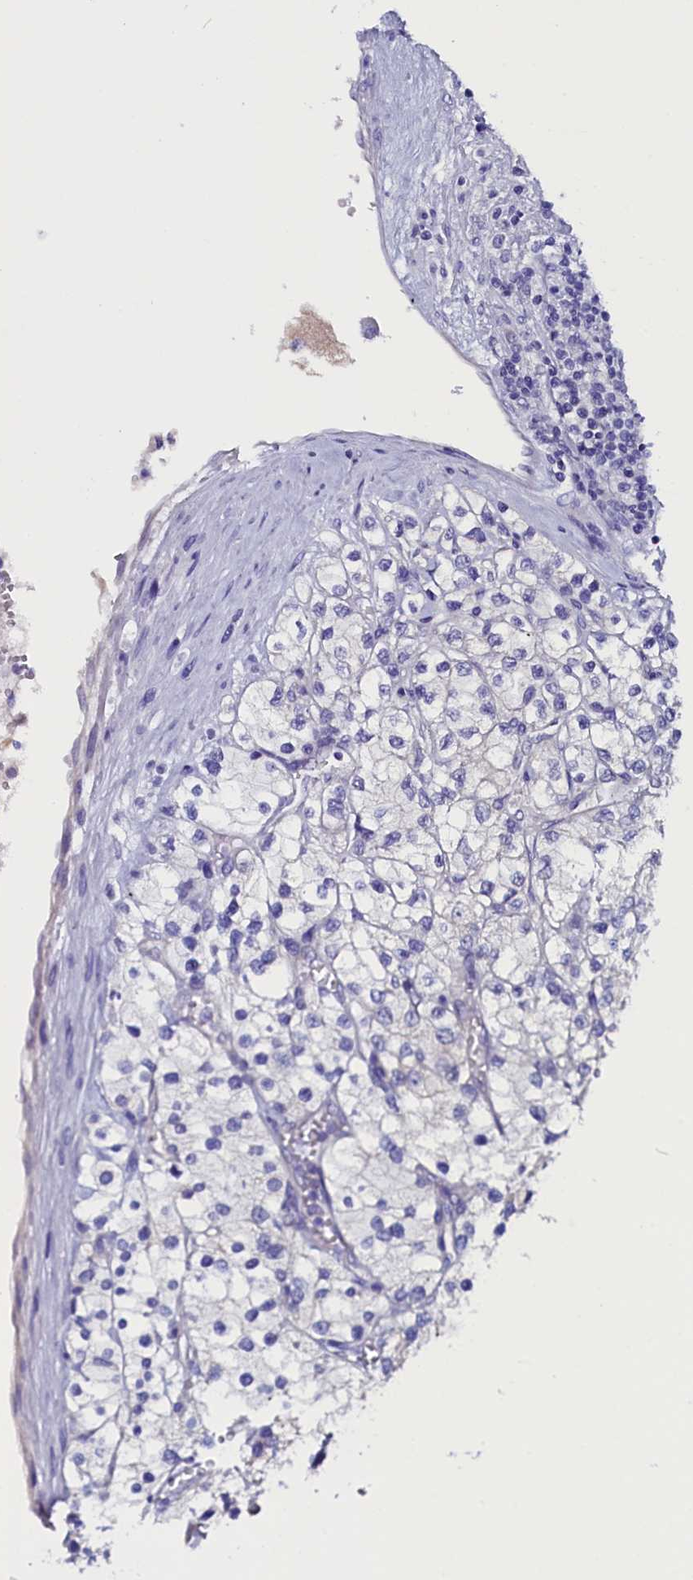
{"staining": {"intensity": "negative", "quantity": "none", "location": "none"}, "tissue": "renal cancer", "cell_type": "Tumor cells", "image_type": "cancer", "snomed": [{"axis": "morphology", "description": "Adenocarcinoma, NOS"}, {"axis": "topography", "description": "Kidney"}], "caption": "This is an IHC photomicrograph of human adenocarcinoma (renal). There is no expression in tumor cells.", "gene": "CIAPIN1", "patient": {"sex": "male", "age": 80}}